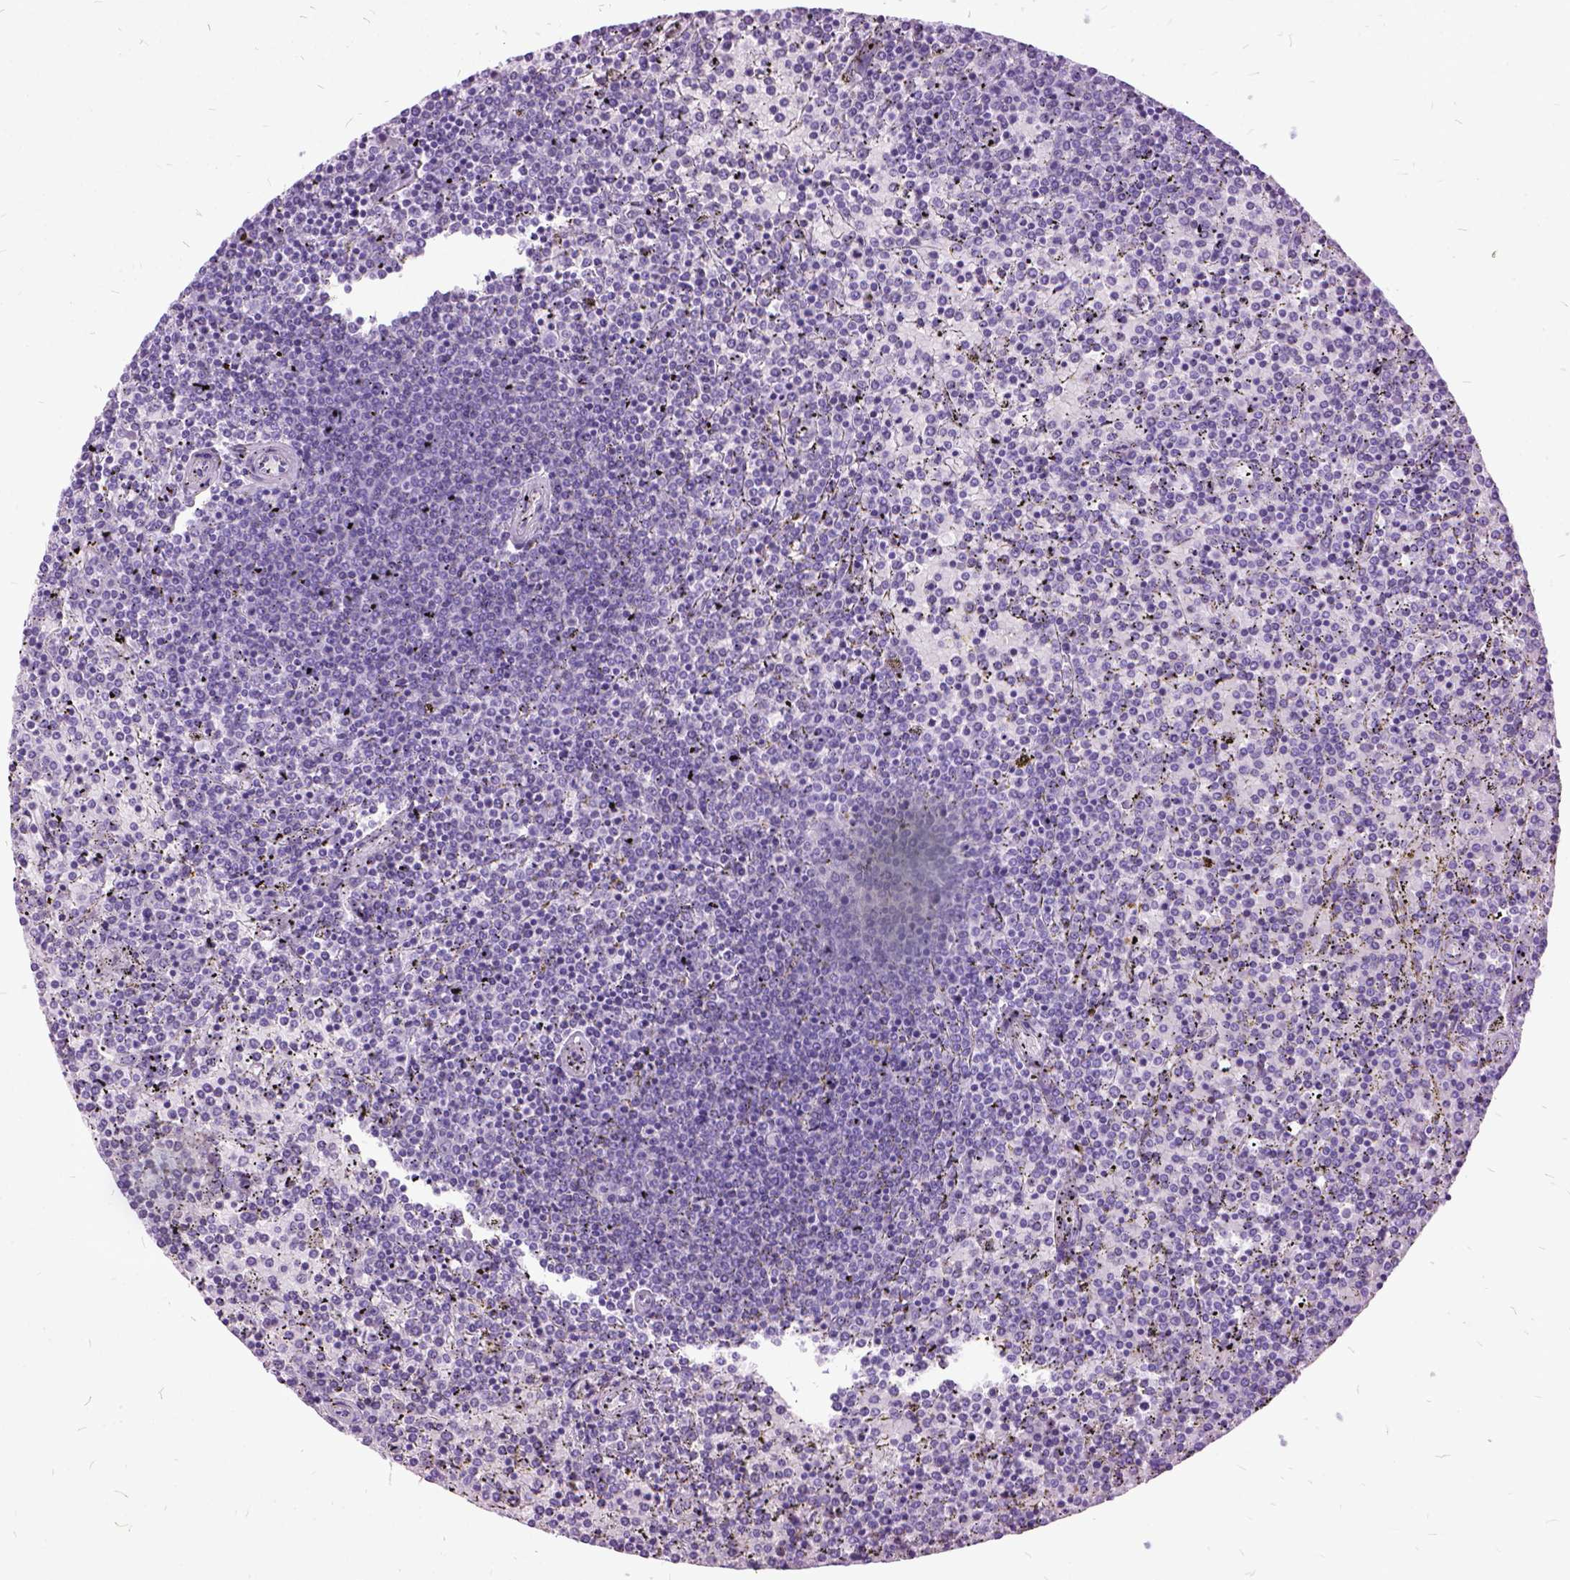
{"staining": {"intensity": "negative", "quantity": "none", "location": "none"}, "tissue": "lymphoma", "cell_type": "Tumor cells", "image_type": "cancer", "snomed": [{"axis": "morphology", "description": "Malignant lymphoma, non-Hodgkin's type, Low grade"}, {"axis": "topography", "description": "Spleen"}], "caption": "Immunohistochemistry of low-grade malignant lymphoma, non-Hodgkin's type shows no positivity in tumor cells.", "gene": "MME", "patient": {"sex": "female", "age": 77}}